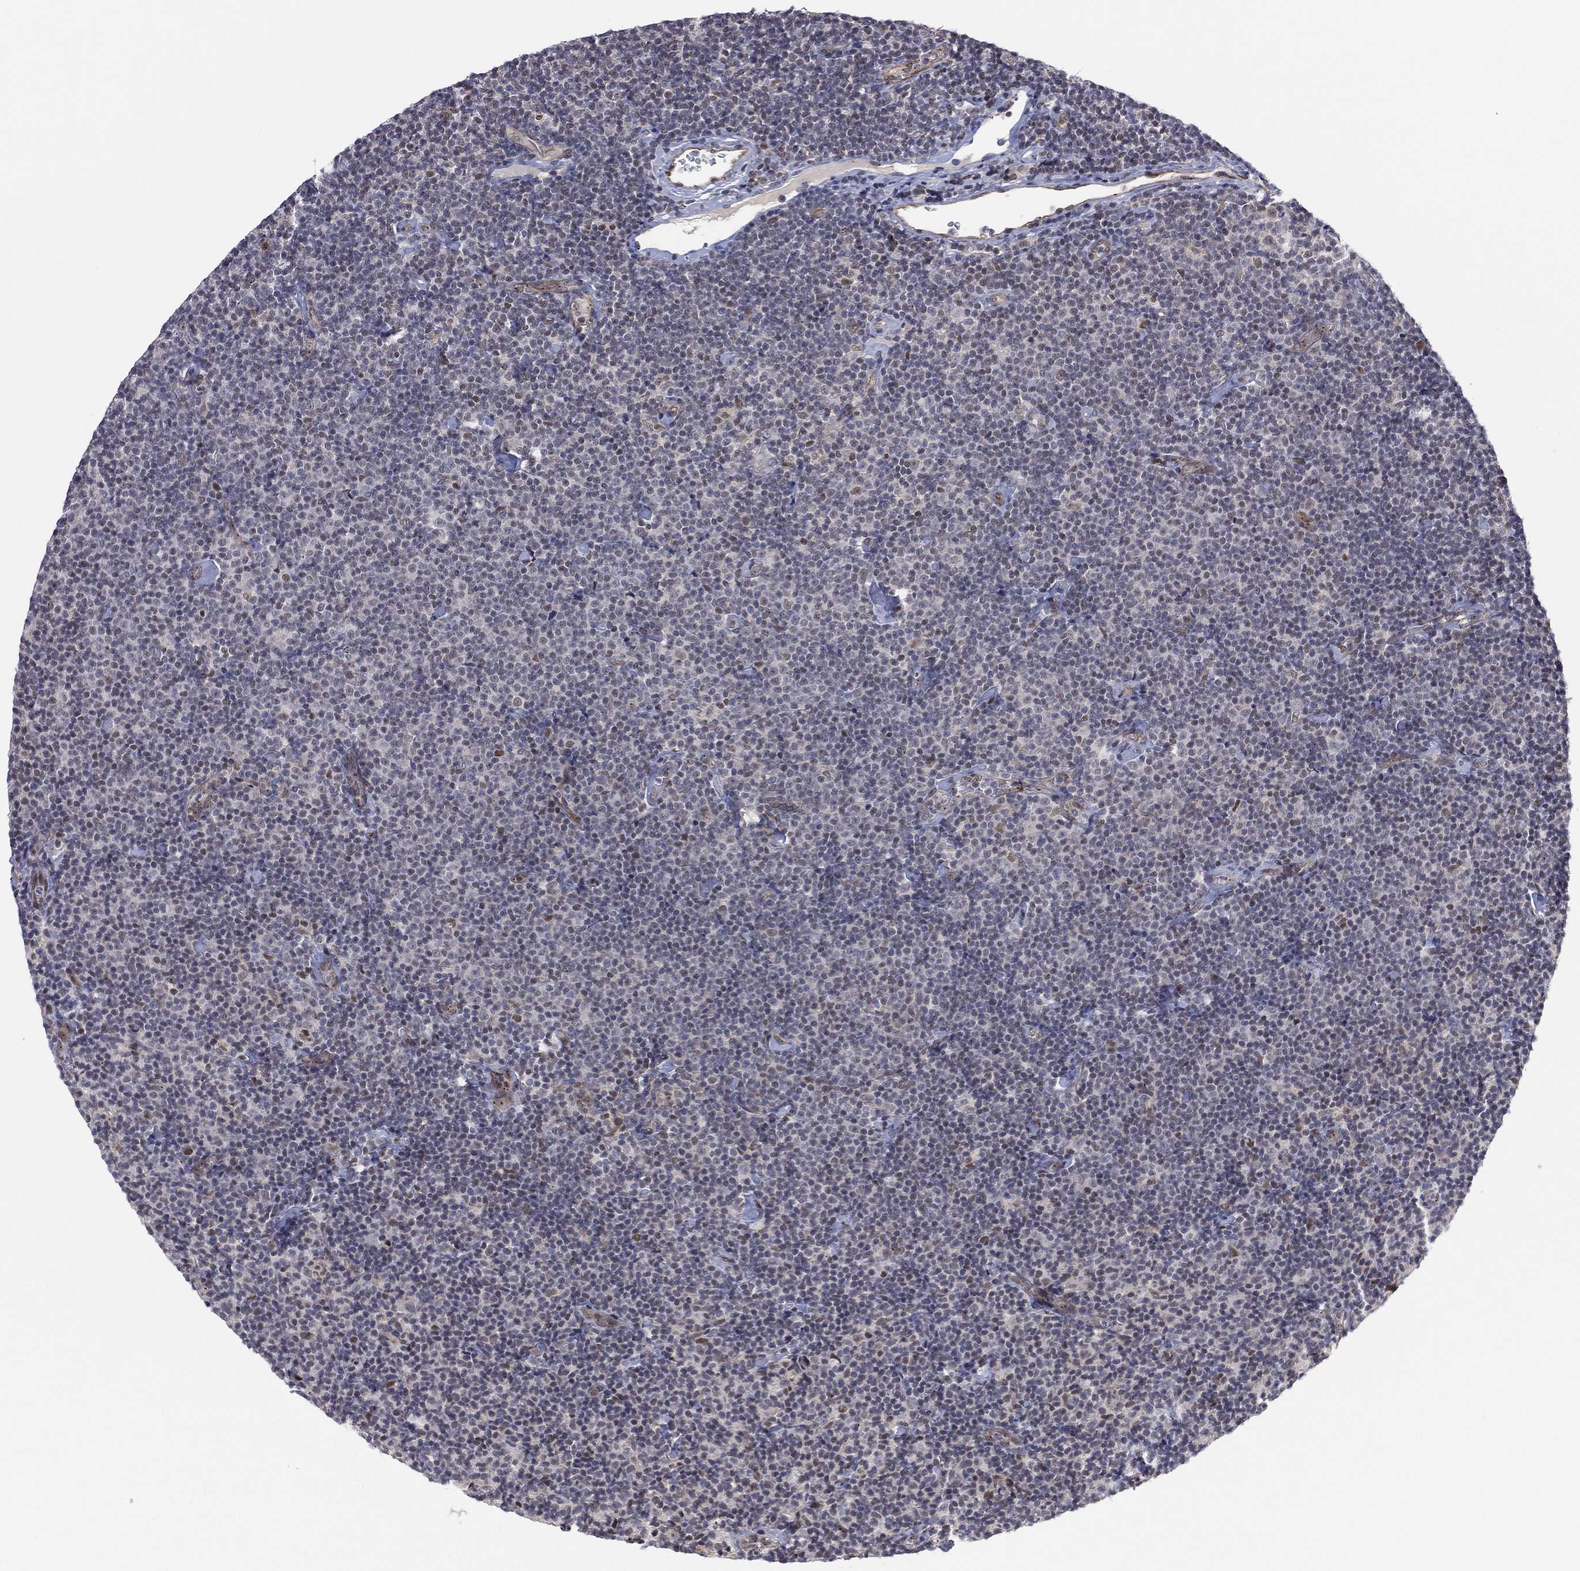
{"staining": {"intensity": "negative", "quantity": "none", "location": "none"}, "tissue": "lymphoma", "cell_type": "Tumor cells", "image_type": "cancer", "snomed": [{"axis": "morphology", "description": "Malignant lymphoma, non-Hodgkin's type, Low grade"}, {"axis": "topography", "description": "Lymph node"}], "caption": "IHC of malignant lymphoma, non-Hodgkin's type (low-grade) displays no expression in tumor cells.", "gene": "GSE1", "patient": {"sex": "male", "age": 81}}